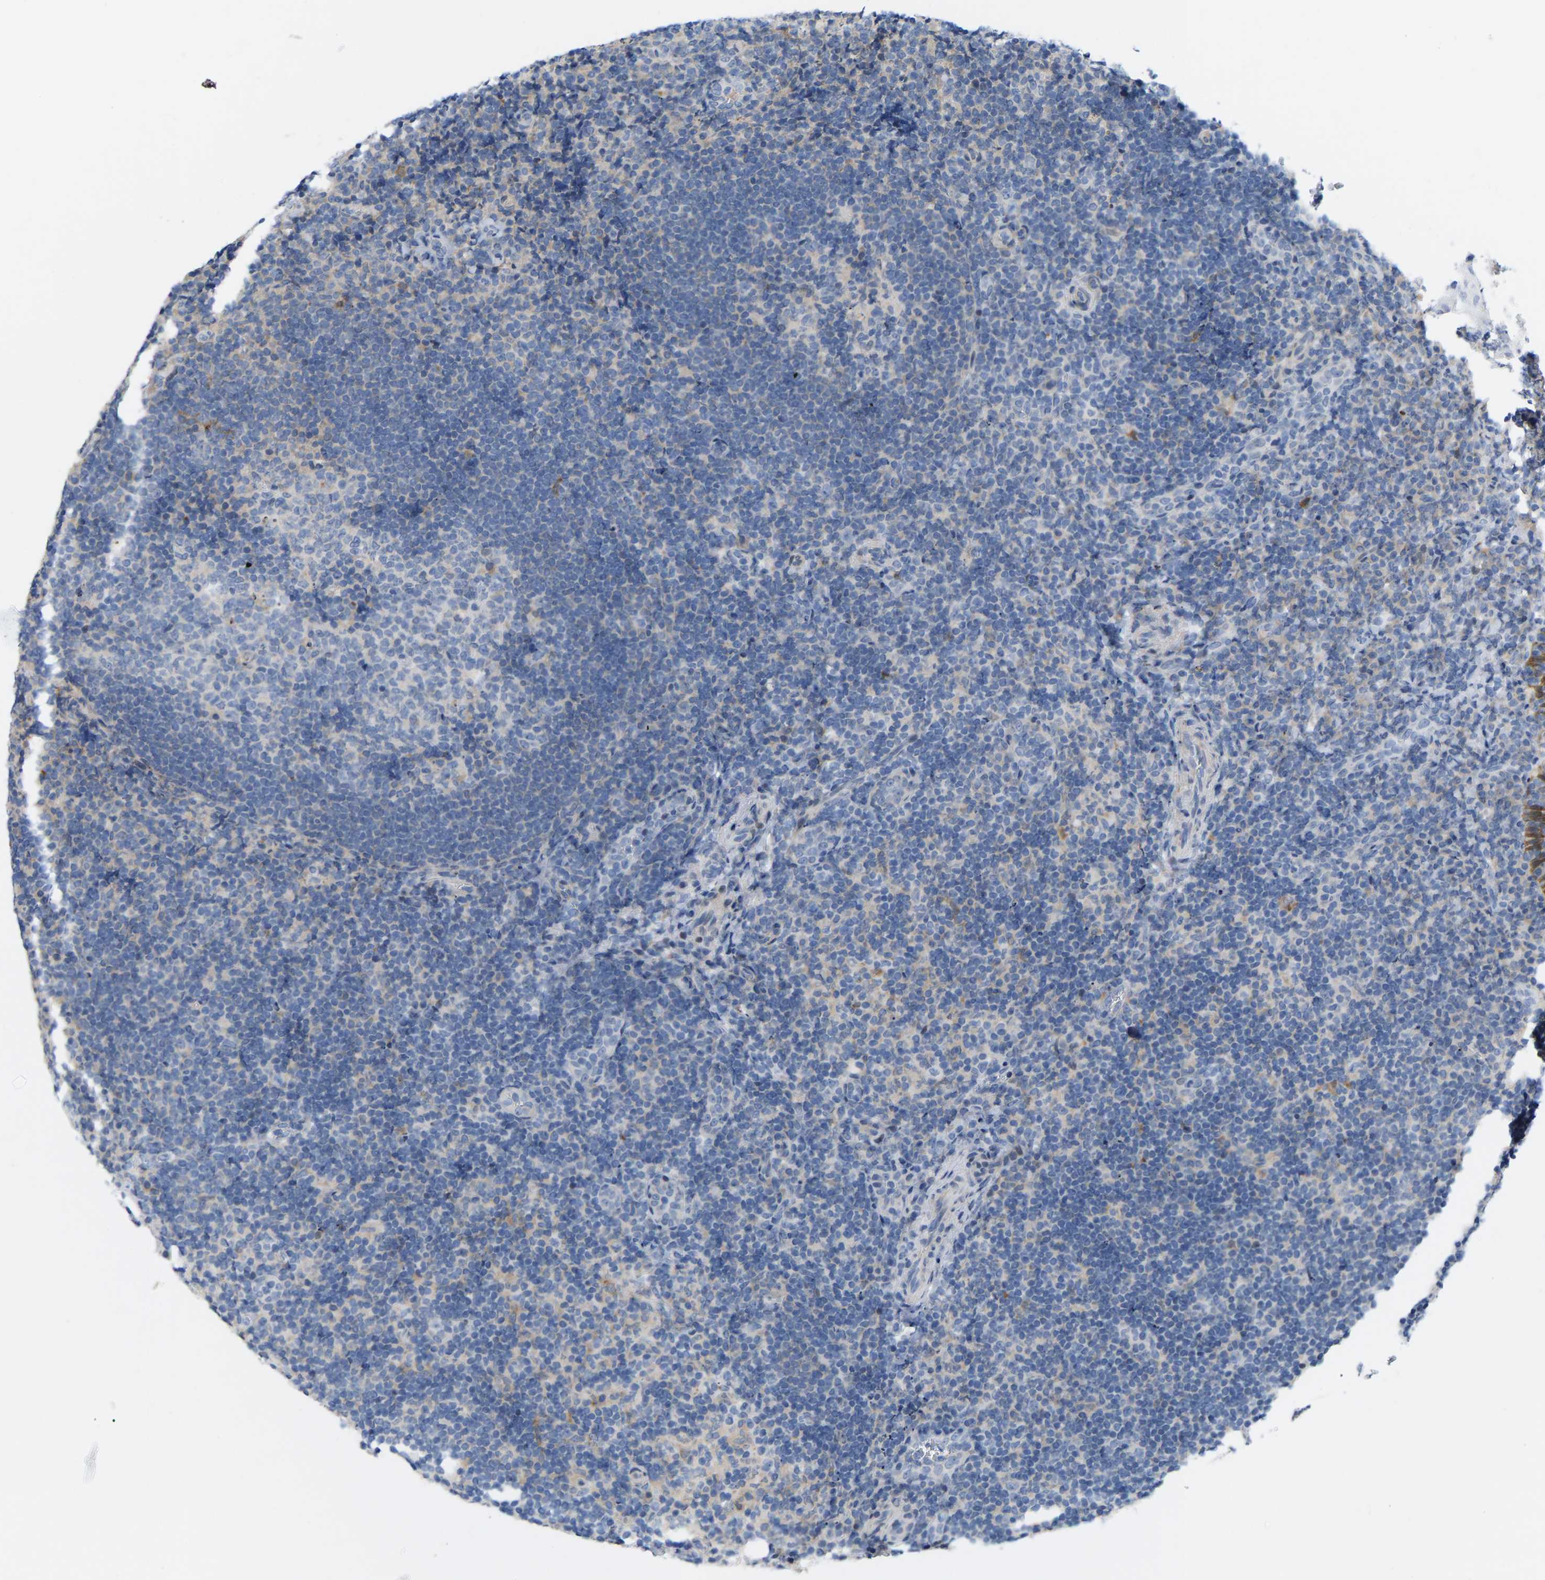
{"staining": {"intensity": "negative", "quantity": "none", "location": "none"}, "tissue": "tonsil", "cell_type": "Germinal center cells", "image_type": "normal", "snomed": [{"axis": "morphology", "description": "Normal tissue, NOS"}, {"axis": "topography", "description": "Tonsil"}], "caption": "Immunohistochemistry (IHC) micrograph of unremarkable tonsil: human tonsil stained with DAB (3,3'-diaminobenzidine) exhibits no significant protein positivity in germinal center cells.", "gene": "ABTB2", "patient": {"sex": "male", "age": 37}}